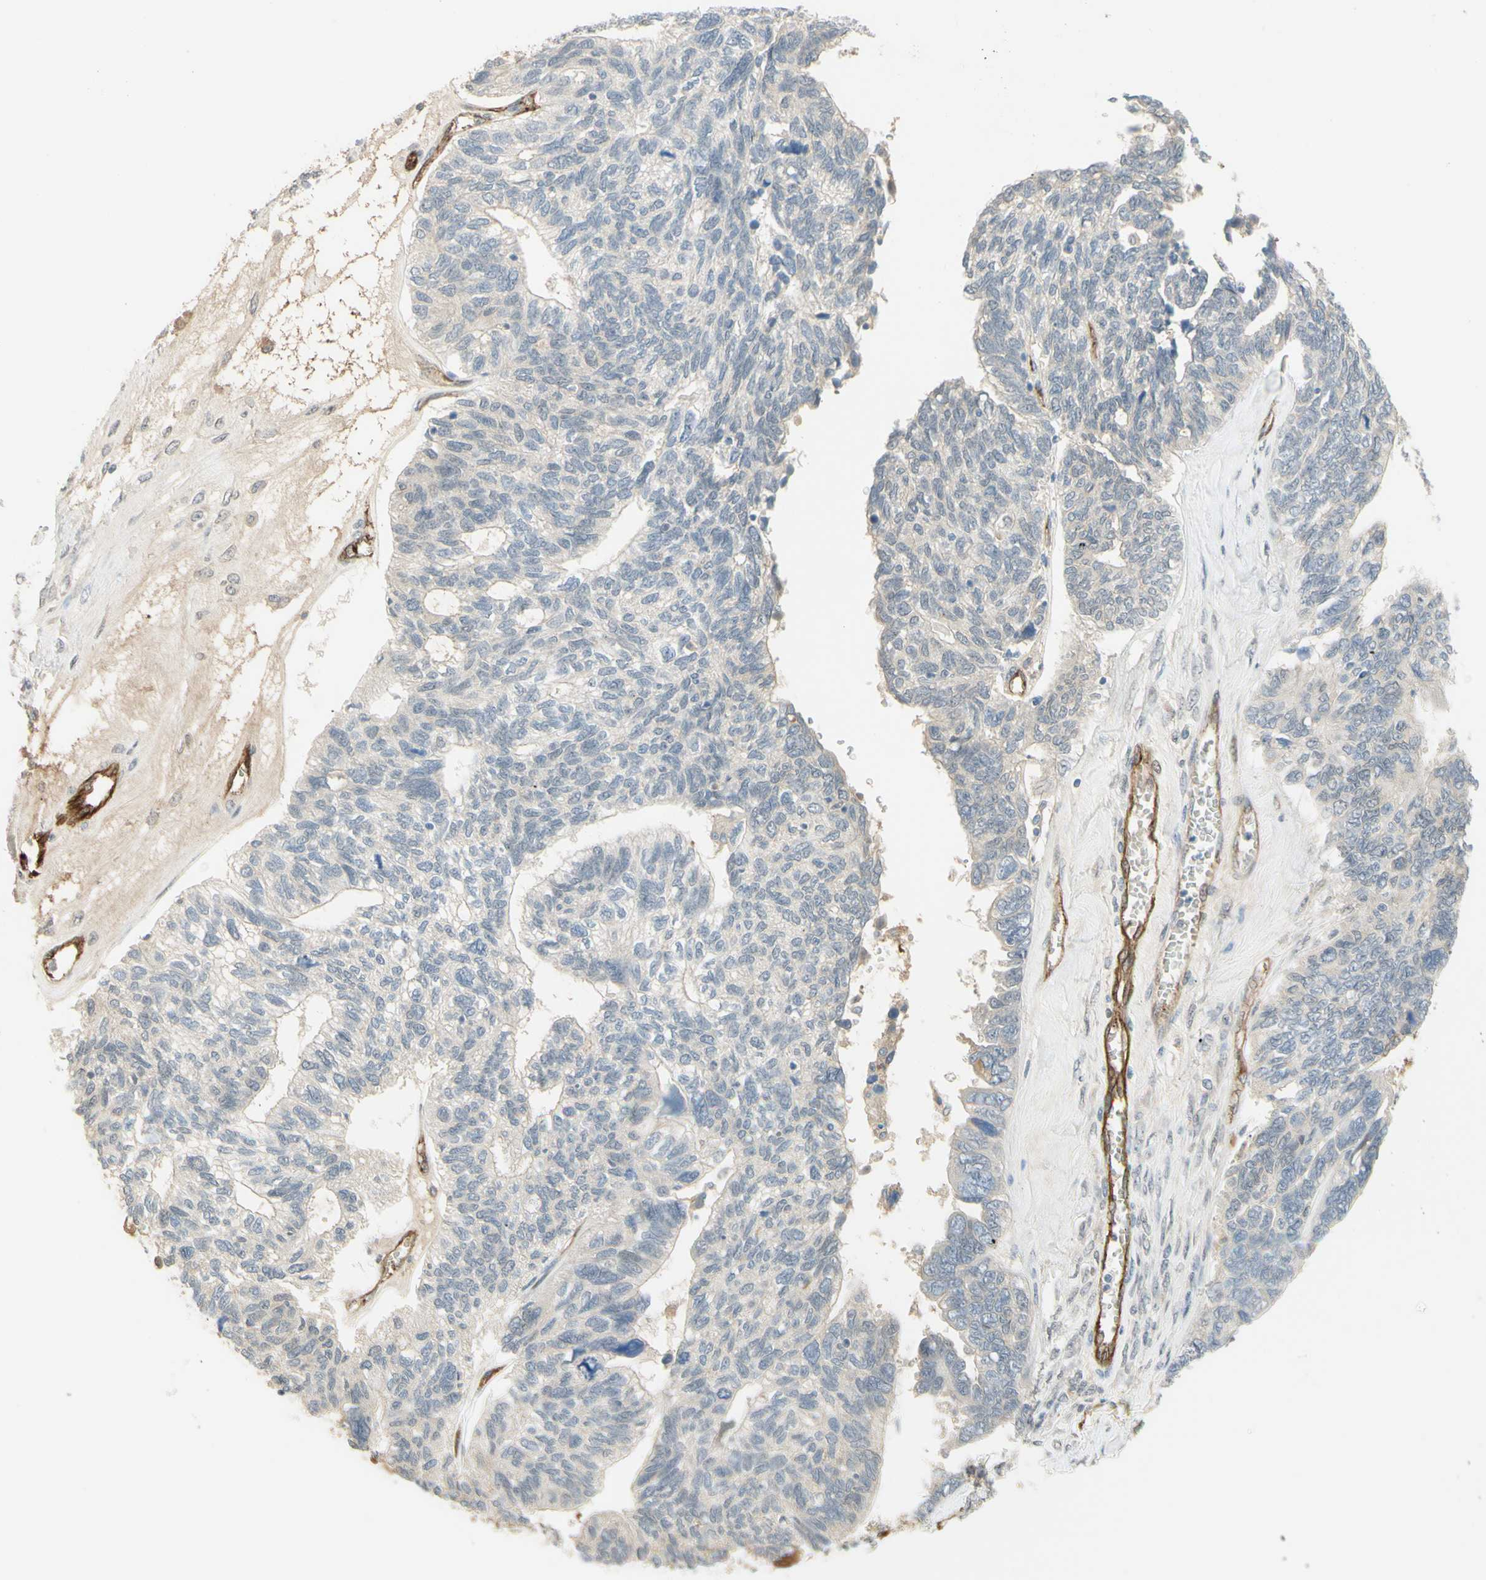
{"staining": {"intensity": "negative", "quantity": "none", "location": "none"}, "tissue": "ovarian cancer", "cell_type": "Tumor cells", "image_type": "cancer", "snomed": [{"axis": "morphology", "description": "Cystadenocarcinoma, serous, NOS"}, {"axis": "topography", "description": "Ovary"}], "caption": "A high-resolution micrograph shows immunohistochemistry staining of ovarian cancer, which demonstrates no significant positivity in tumor cells.", "gene": "ANGPT2", "patient": {"sex": "female", "age": 79}}